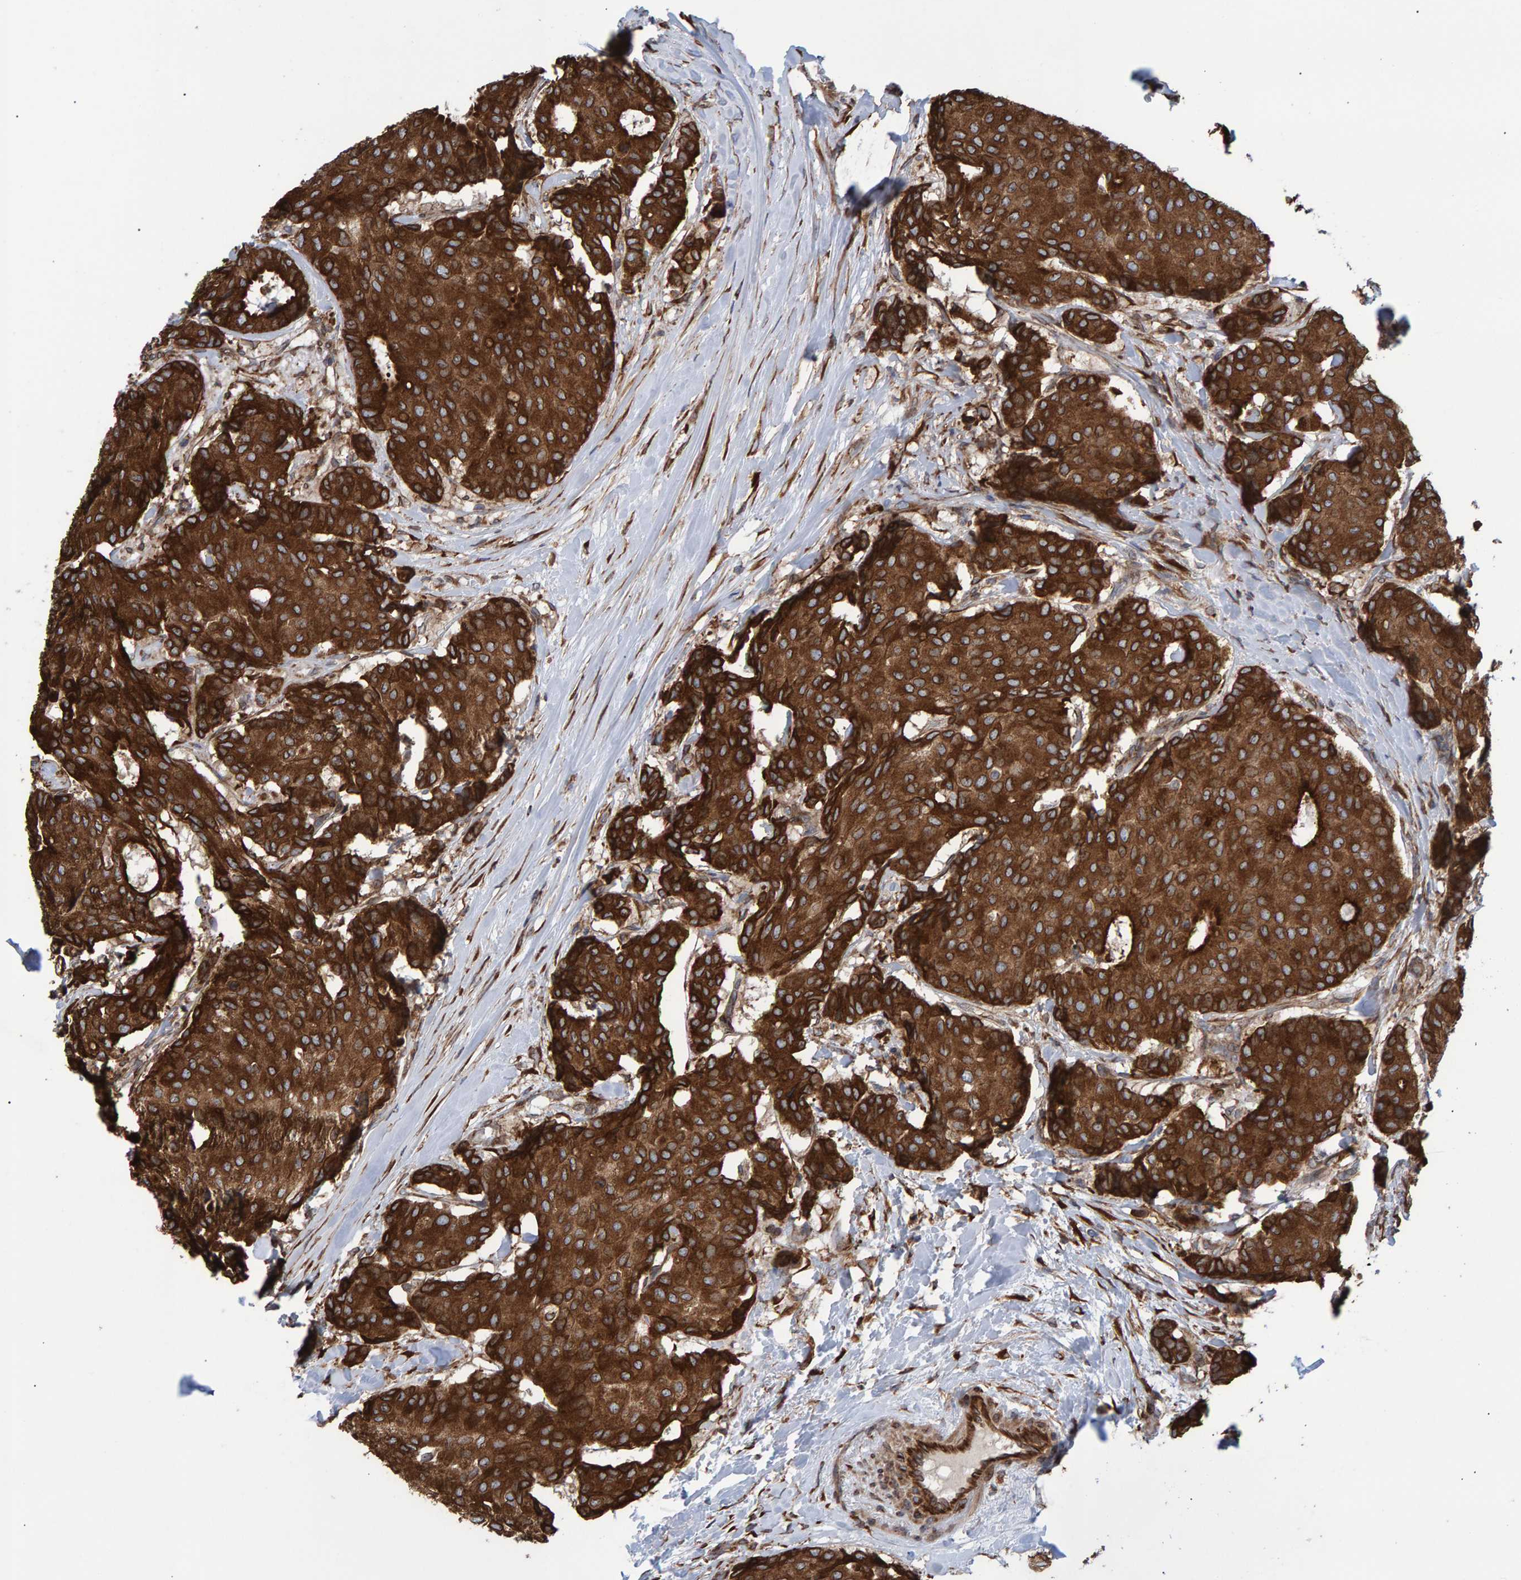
{"staining": {"intensity": "strong", "quantity": ">75%", "location": "cytoplasmic/membranous"}, "tissue": "breast cancer", "cell_type": "Tumor cells", "image_type": "cancer", "snomed": [{"axis": "morphology", "description": "Duct carcinoma"}, {"axis": "topography", "description": "Breast"}], "caption": "Immunohistochemistry (IHC) micrograph of neoplastic tissue: human breast cancer (infiltrating ductal carcinoma) stained using immunohistochemistry reveals high levels of strong protein expression localized specifically in the cytoplasmic/membranous of tumor cells, appearing as a cytoplasmic/membranous brown color.", "gene": "FAM117A", "patient": {"sex": "female", "age": 75}}